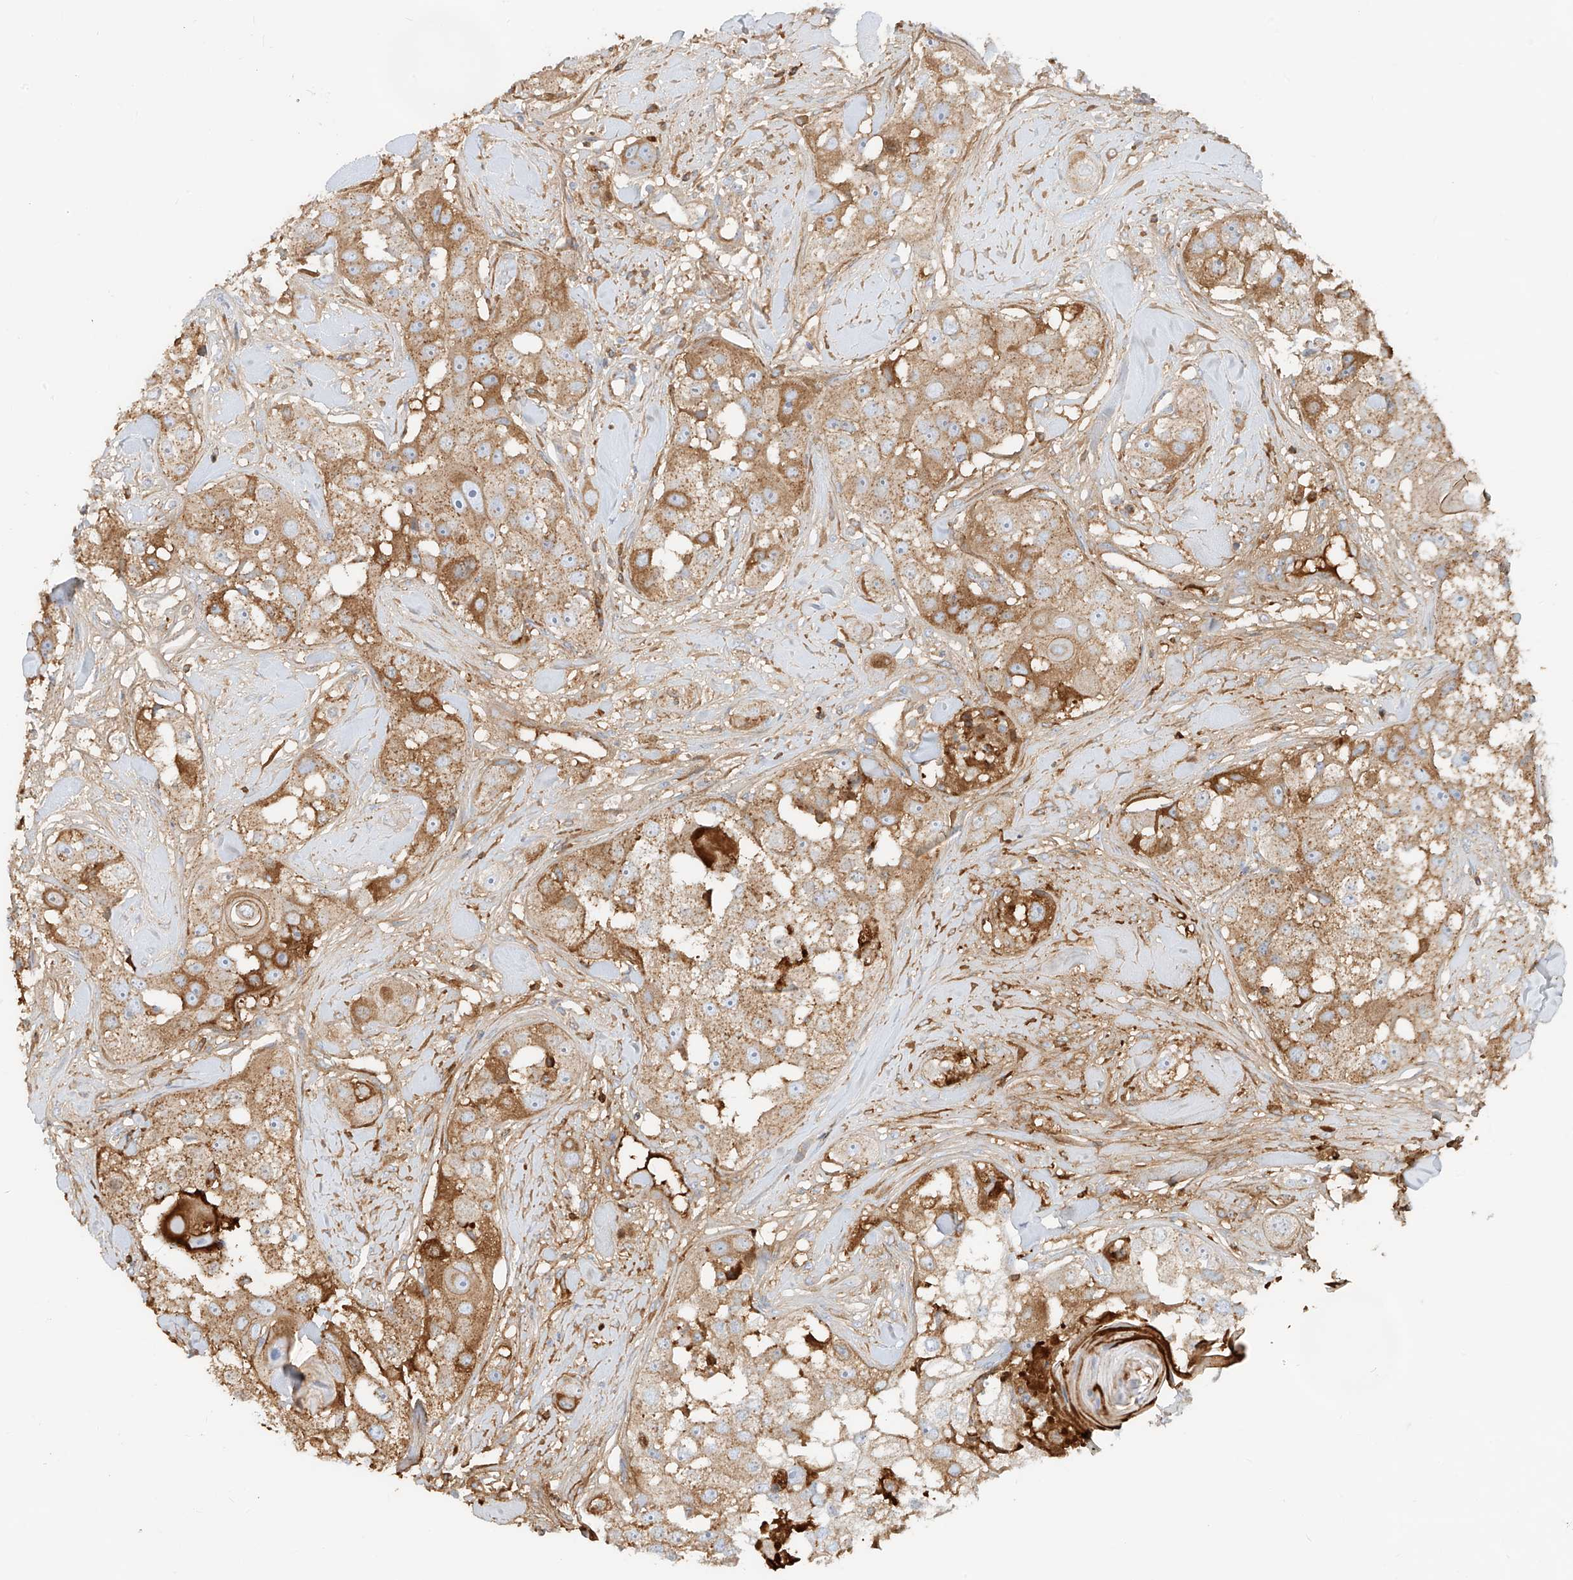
{"staining": {"intensity": "moderate", "quantity": ">75%", "location": "cytoplasmic/membranous"}, "tissue": "head and neck cancer", "cell_type": "Tumor cells", "image_type": "cancer", "snomed": [{"axis": "morphology", "description": "Normal tissue, NOS"}, {"axis": "morphology", "description": "Squamous cell carcinoma, NOS"}, {"axis": "topography", "description": "Skeletal muscle"}, {"axis": "topography", "description": "Head-Neck"}], "caption": "Protein staining by immunohistochemistry shows moderate cytoplasmic/membranous positivity in approximately >75% of tumor cells in head and neck cancer.", "gene": "OCSTAMP", "patient": {"sex": "male", "age": 51}}